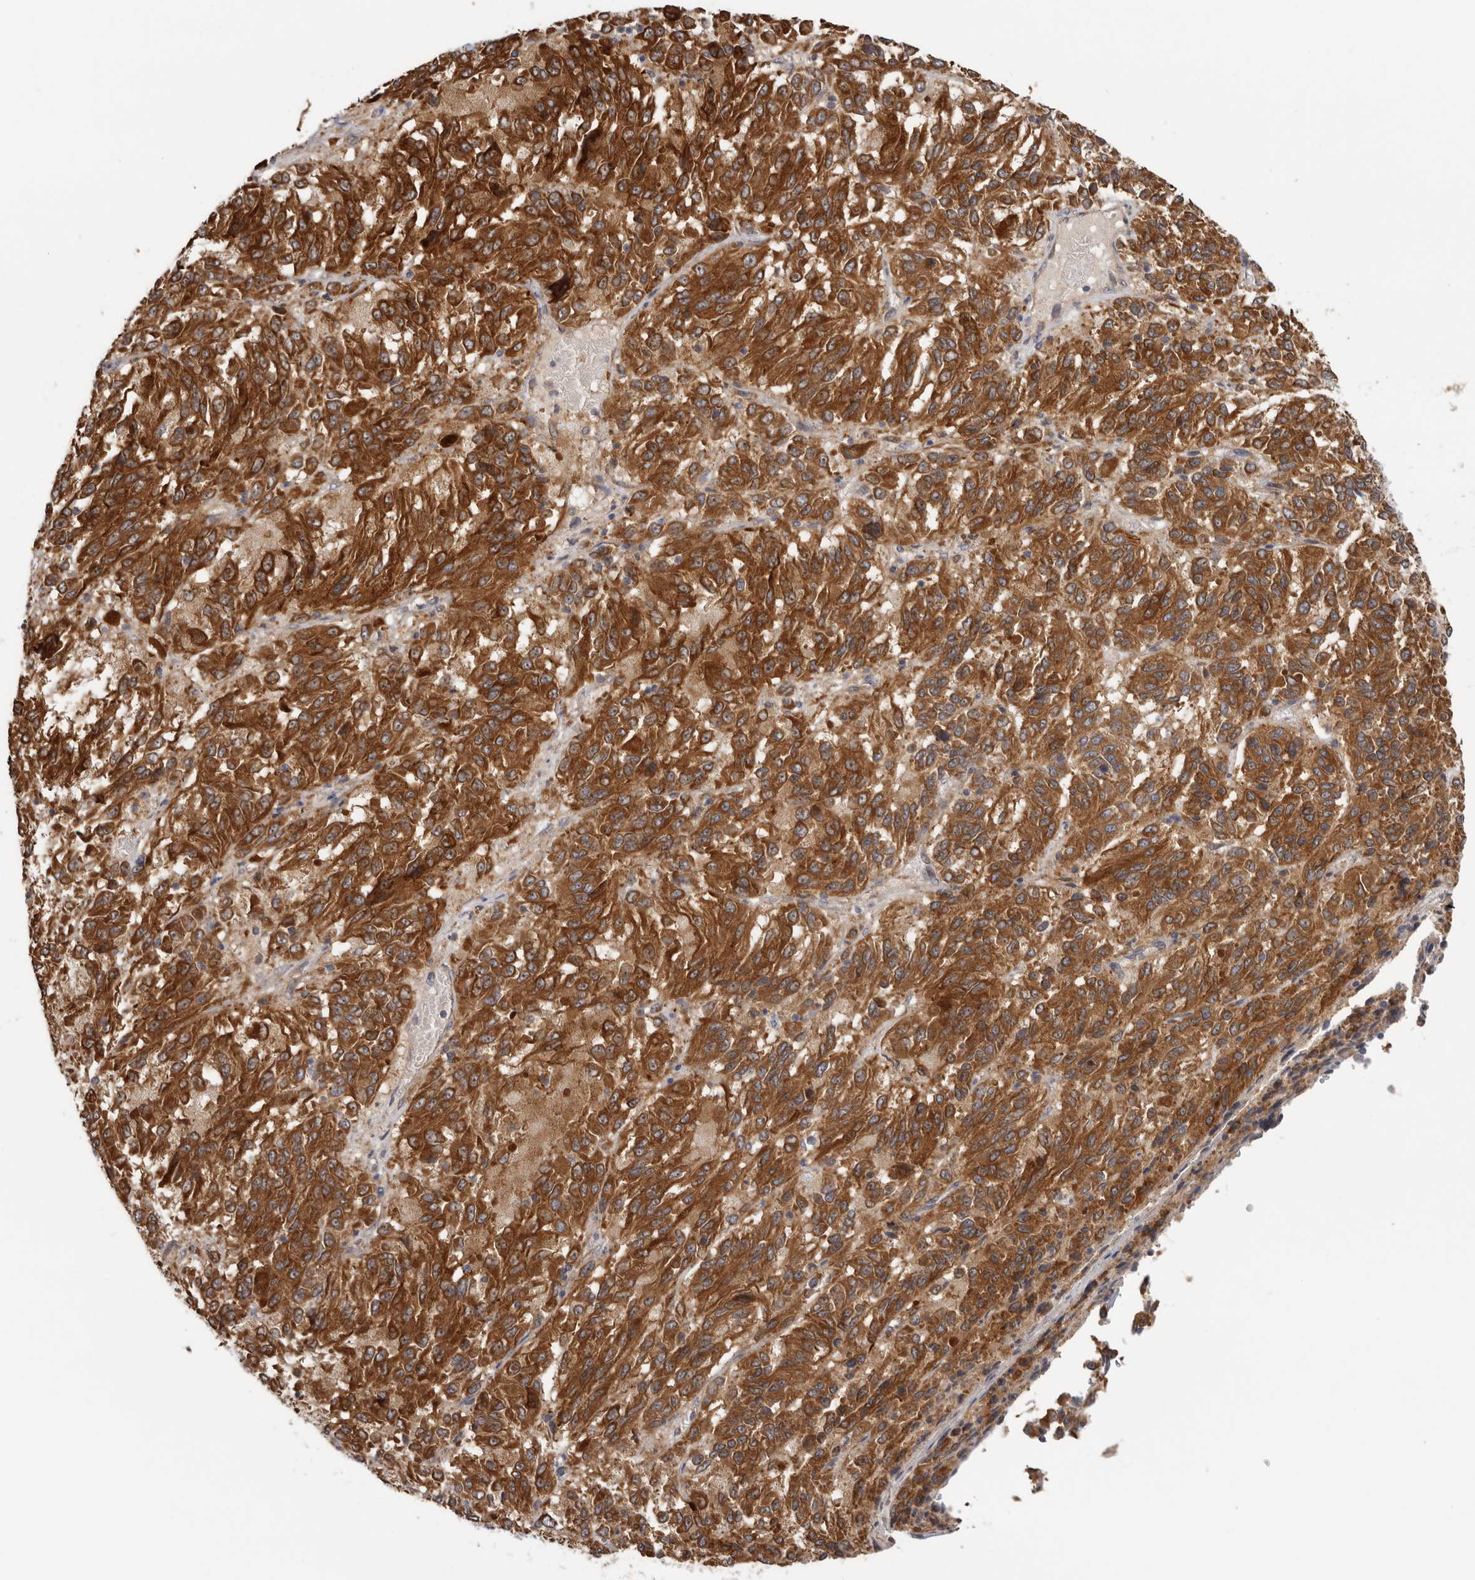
{"staining": {"intensity": "strong", "quantity": ">75%", "location": "cytoplasmic/membranous"}, "tissue": "melanoma", "cell_type": "Tumor cells", "image_type": "cancer", "snomed": [{"axis": "morphology", "description": "Malignant melanoma, Metastatic site"}, {"axis": "topography", "description": "Lung"}], "caption": "Protein staining by immunohistochemistry (IHC) demonstrates strong cytoplasmic/membranous expression in approximately >75% of tumor cells in malignant melanoma (metastatic site).", "gene": "HINT3", "patient": {"sex": "male", "age": 64}}